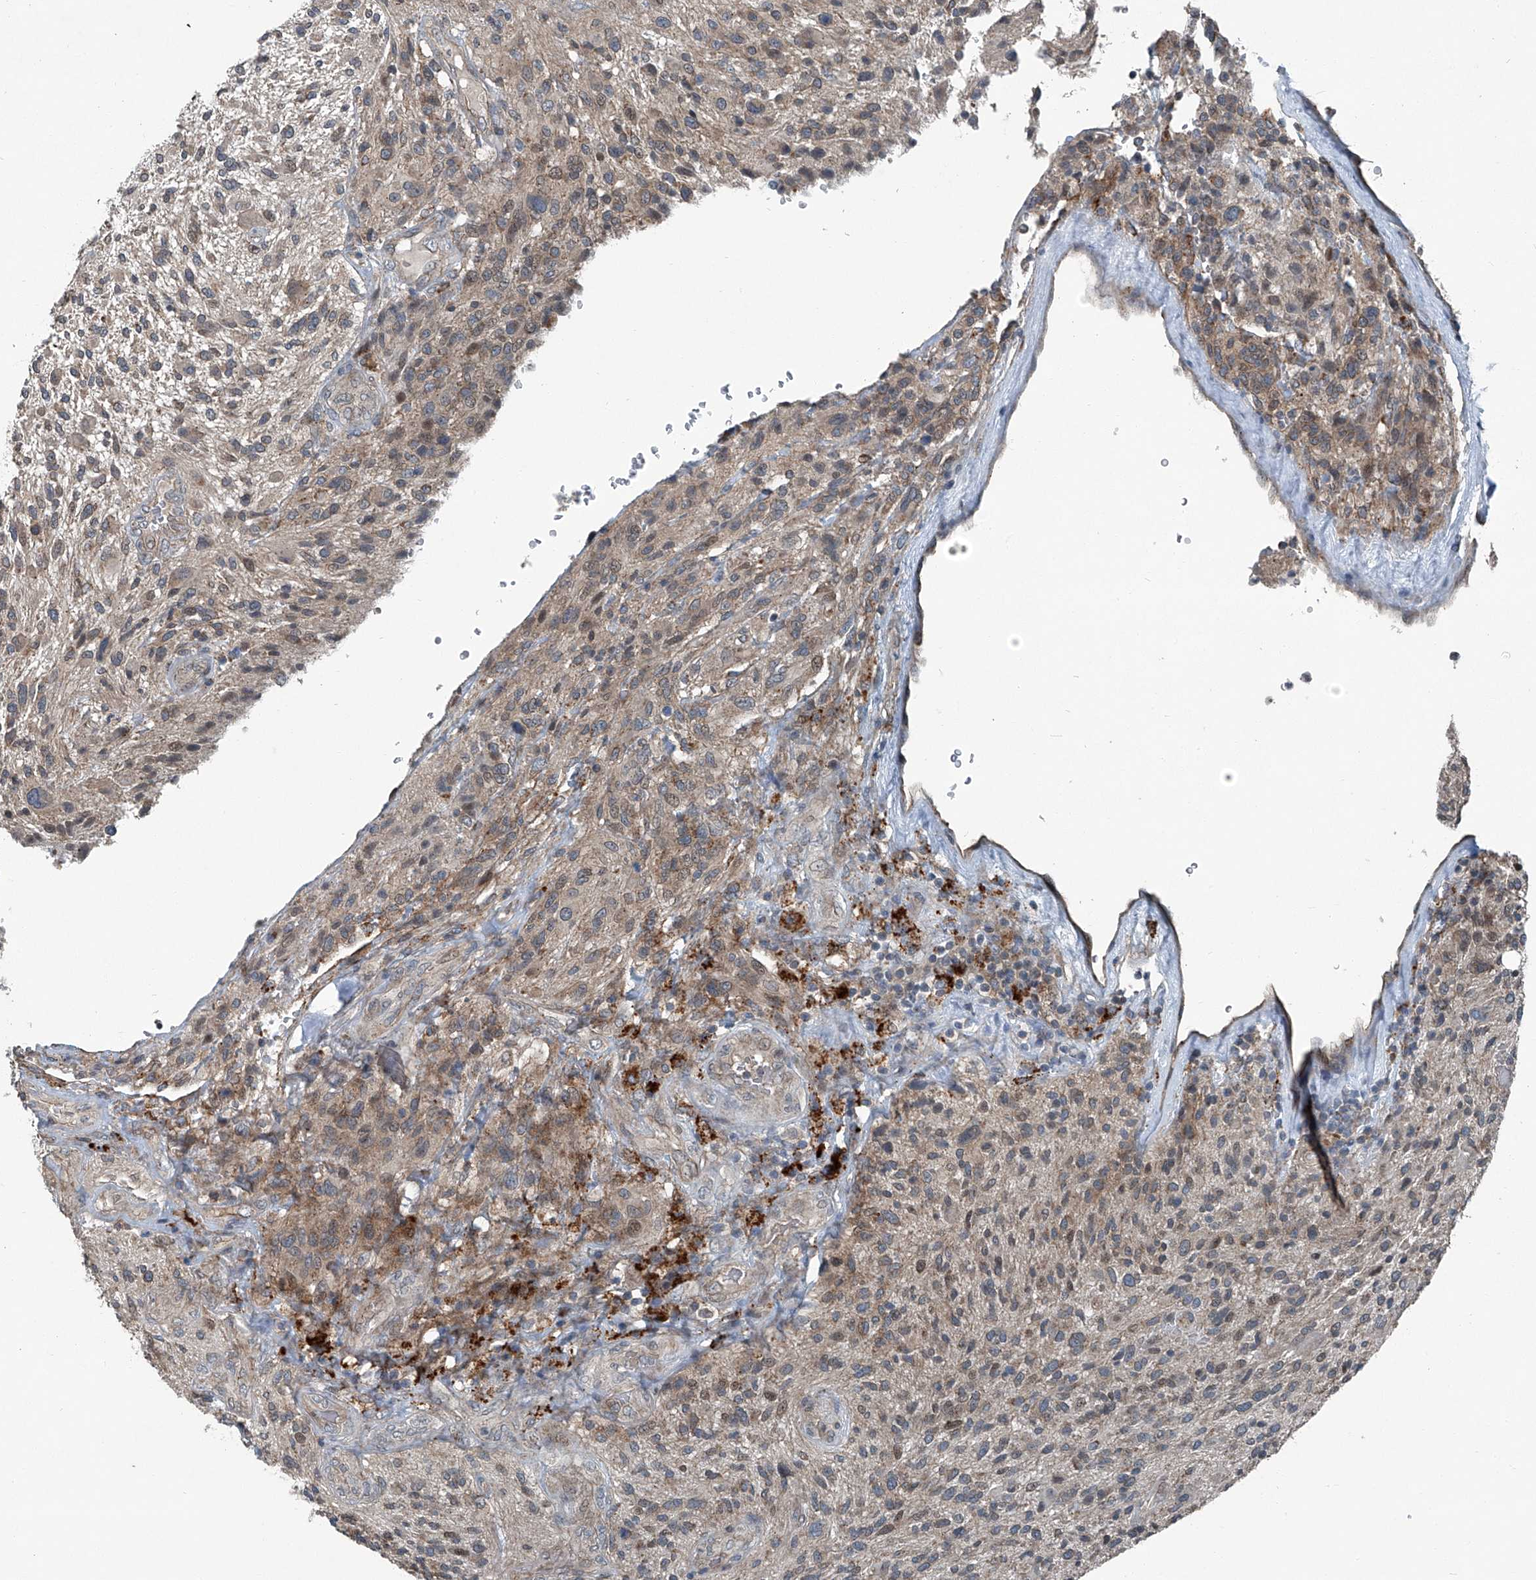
{"staining": {"intensity": "moderate", "quantity": ">75%", "location": "cytoplasmic/membranous"}, "tissue": "glioma", "cell_type": "Tumor cells", "image_type": "cancer", "snomed": [{"axis": "morphology", "description": "Glioma, malignant, High grade"}, {"axis": "topography", "description": "Brain"}], "caption": "Protein expression analysis of glioma displays moderate cytoplasmic/membranous expression in about >75% of tumor cells.", "gene": "SENP2", "patient": {"sex": "male", "age": 47}}